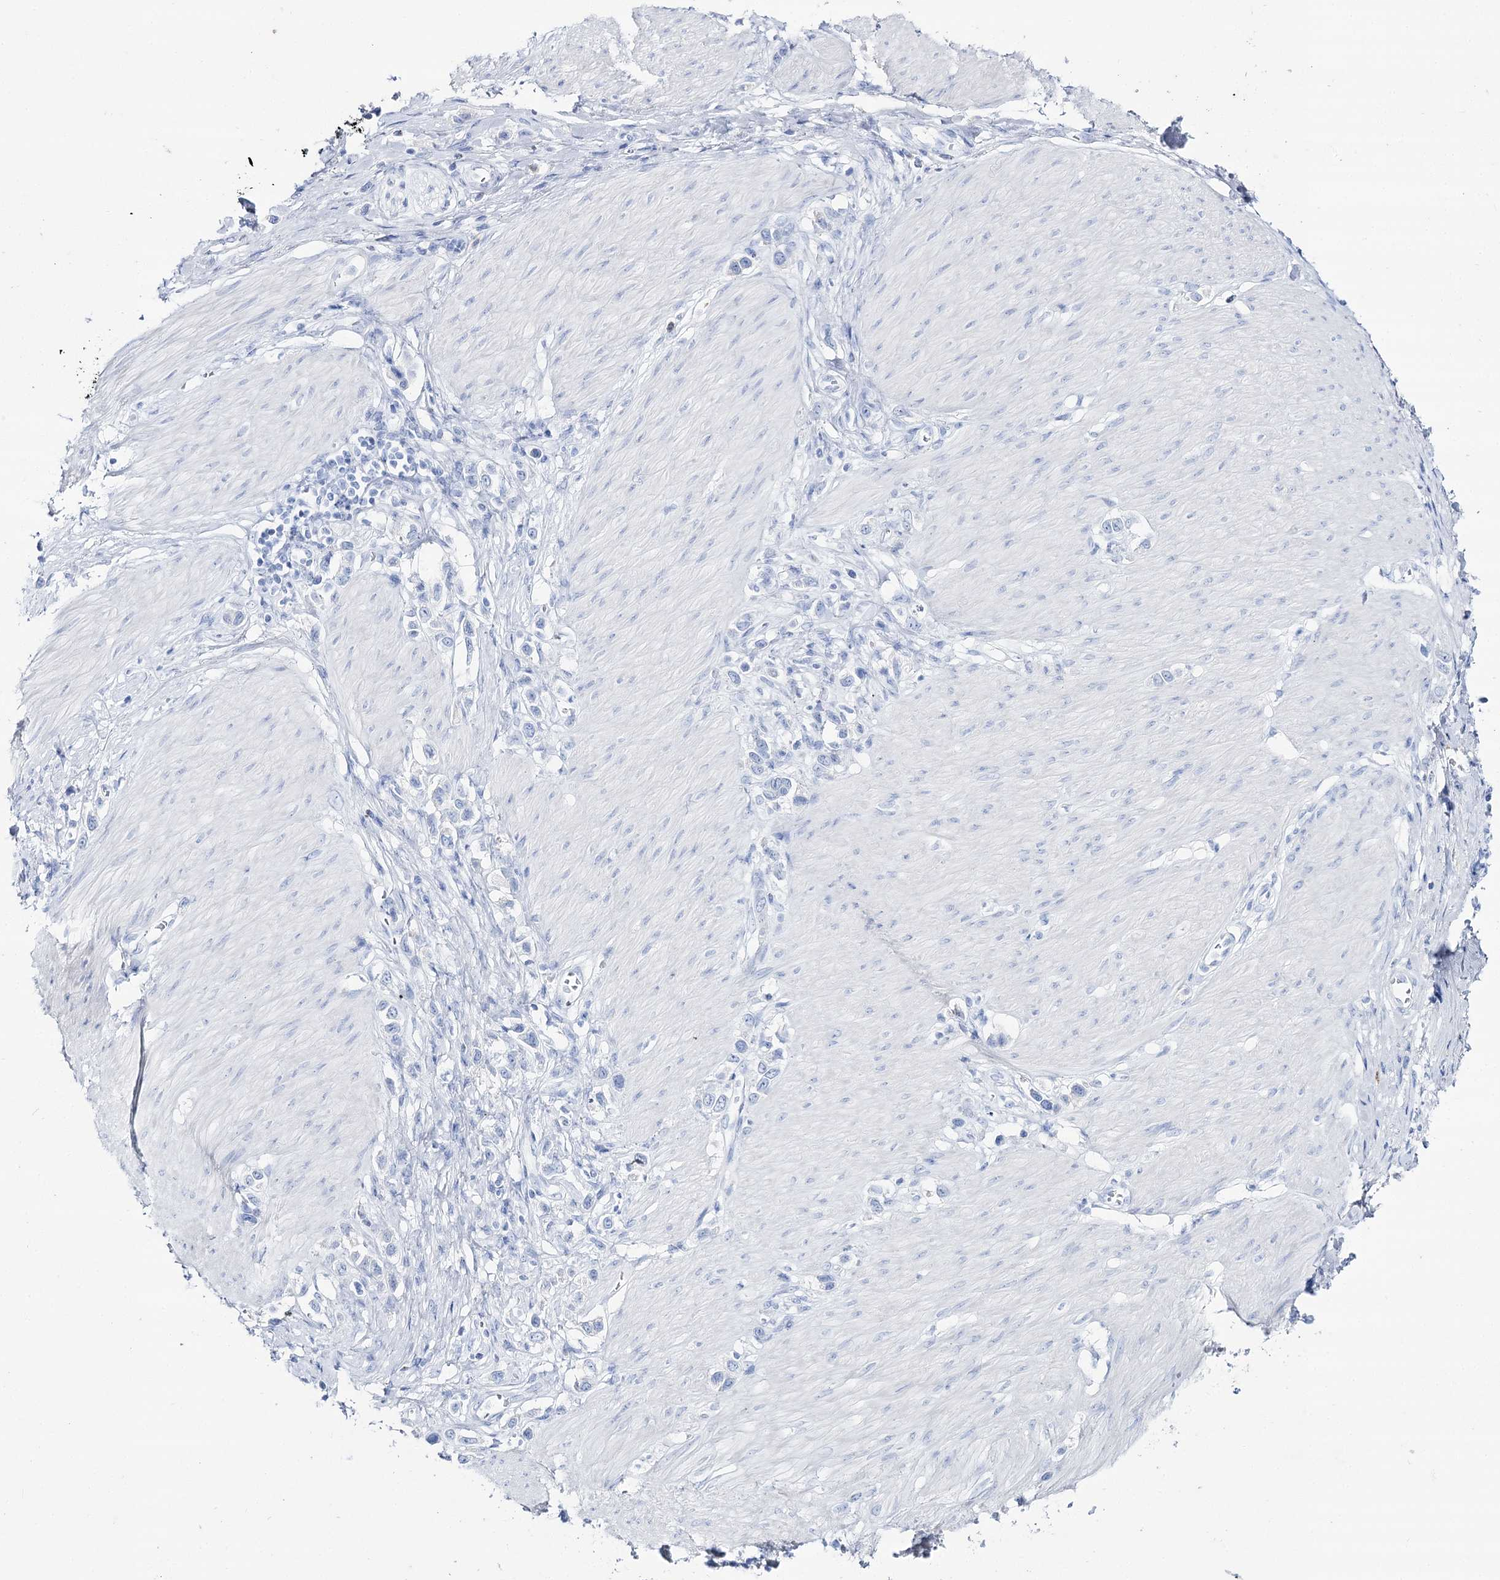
{"staining": {"intensity": "negative", "quantity": "none", "location": "none"}, "tissue": "stomach cancer", "cell_type": "Tumor cells", "image_type": "cancer", "snomed": [{"axis": "morphology", "description": "Normal tissue, NOS"}, {"axis": "morphology", "description": "Adenocarcinoma, NOS"}, {"axis": "topography", "description": "Stomach, upper"}, {"axis": "topography", "description": "Stomach"}], "caption": "Micrograph shows no significant protein staining in tumor cells of stomach cancer.", "gene": "SLC3A1", "patient": {"sex": "female", "age": 65}}